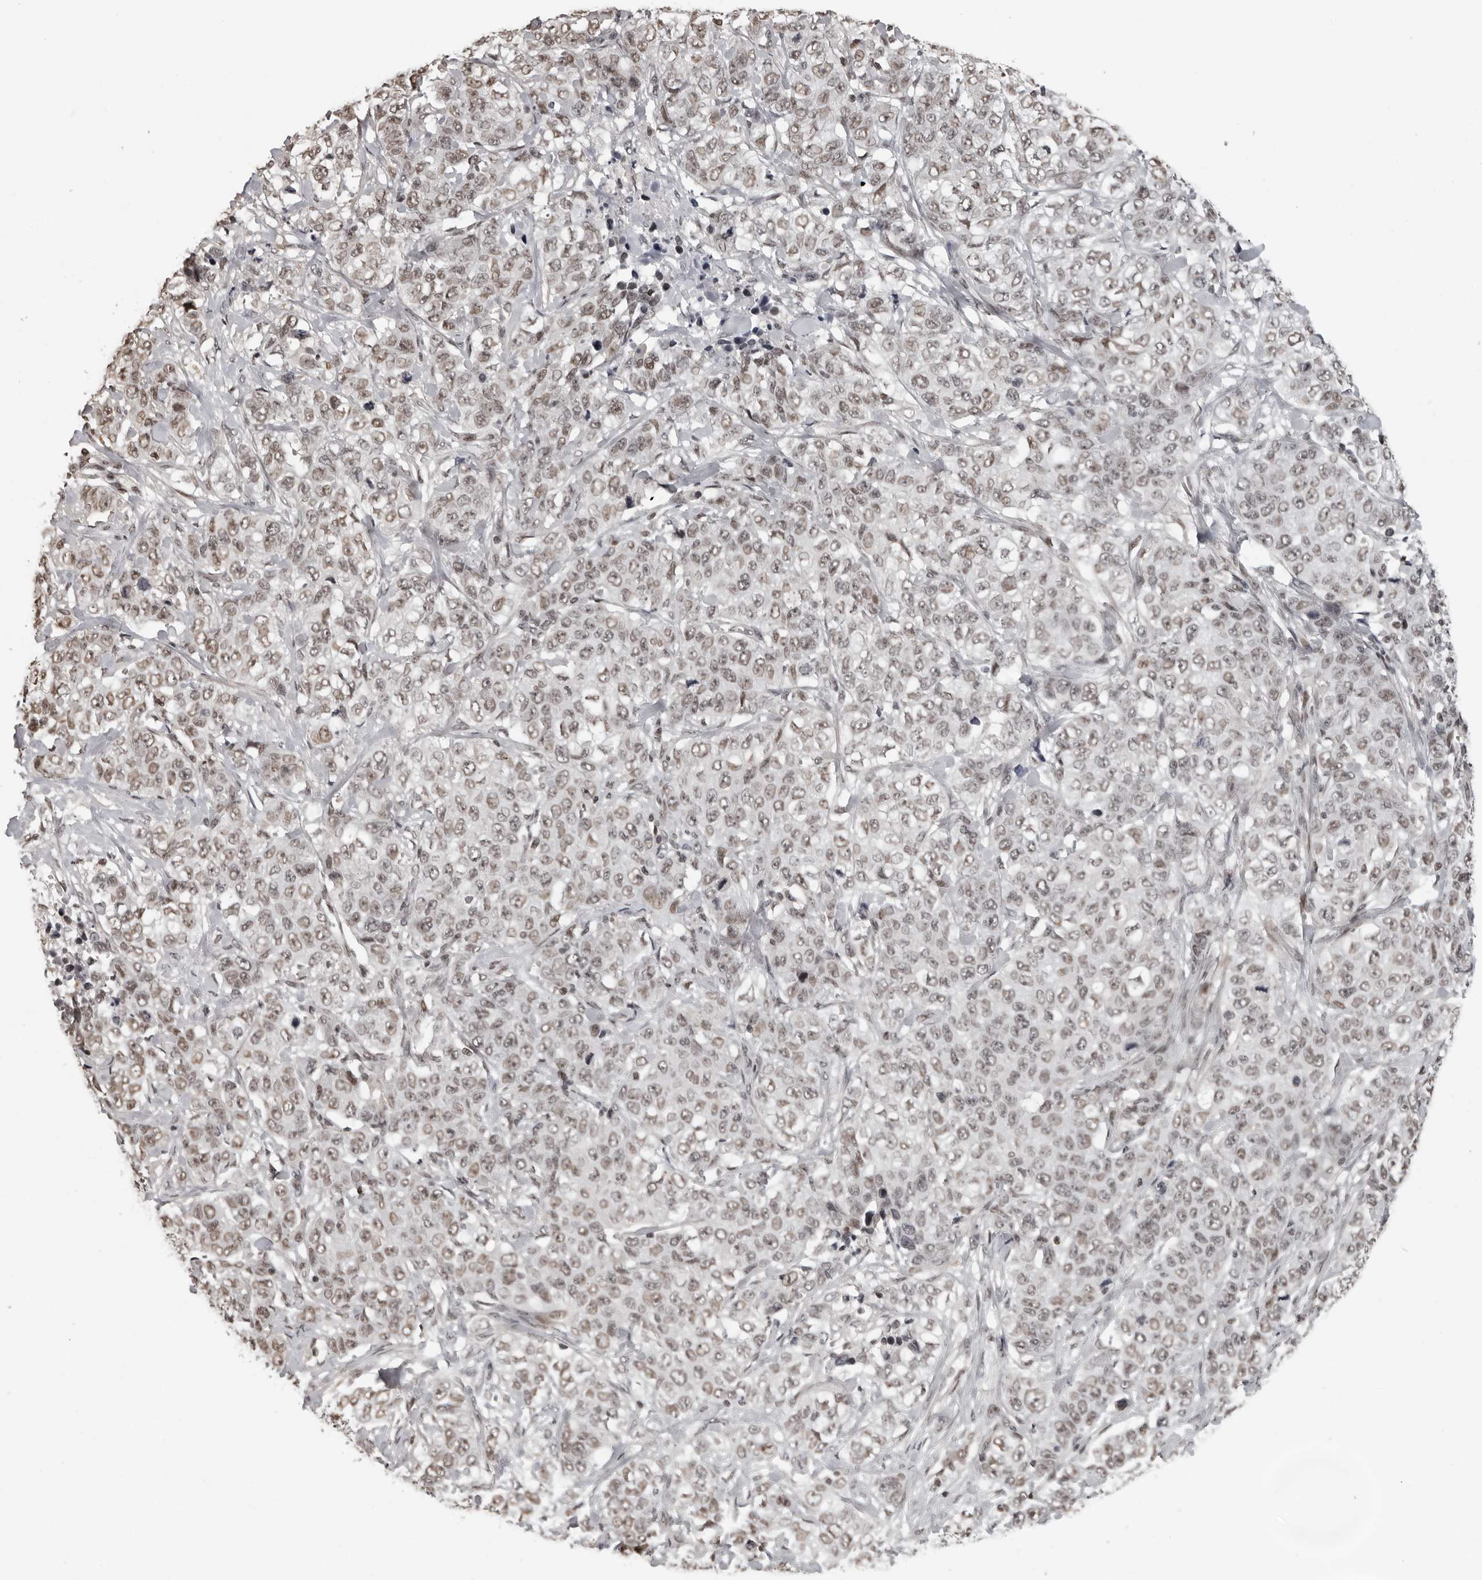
{"staining": {"intensity": "weak", "quantity": ">75%", "location": "nuclear"}, "tissue": "stomach cancer", "cell_type": "Tumor cells", "image_type": "cancer", "snomed": [{"axis": "morphology", "description": "Adenocarcinoma, NOS"}, {"axis": "topography", "description": "Stomach"}], "caption": "Stomach cancer (adenocarcinoma) stained for a protein demonstrates weak nuclear positivity in tumor cells.", "gene": "ORC1", "patient": {"sex": "male", "age": 48}}